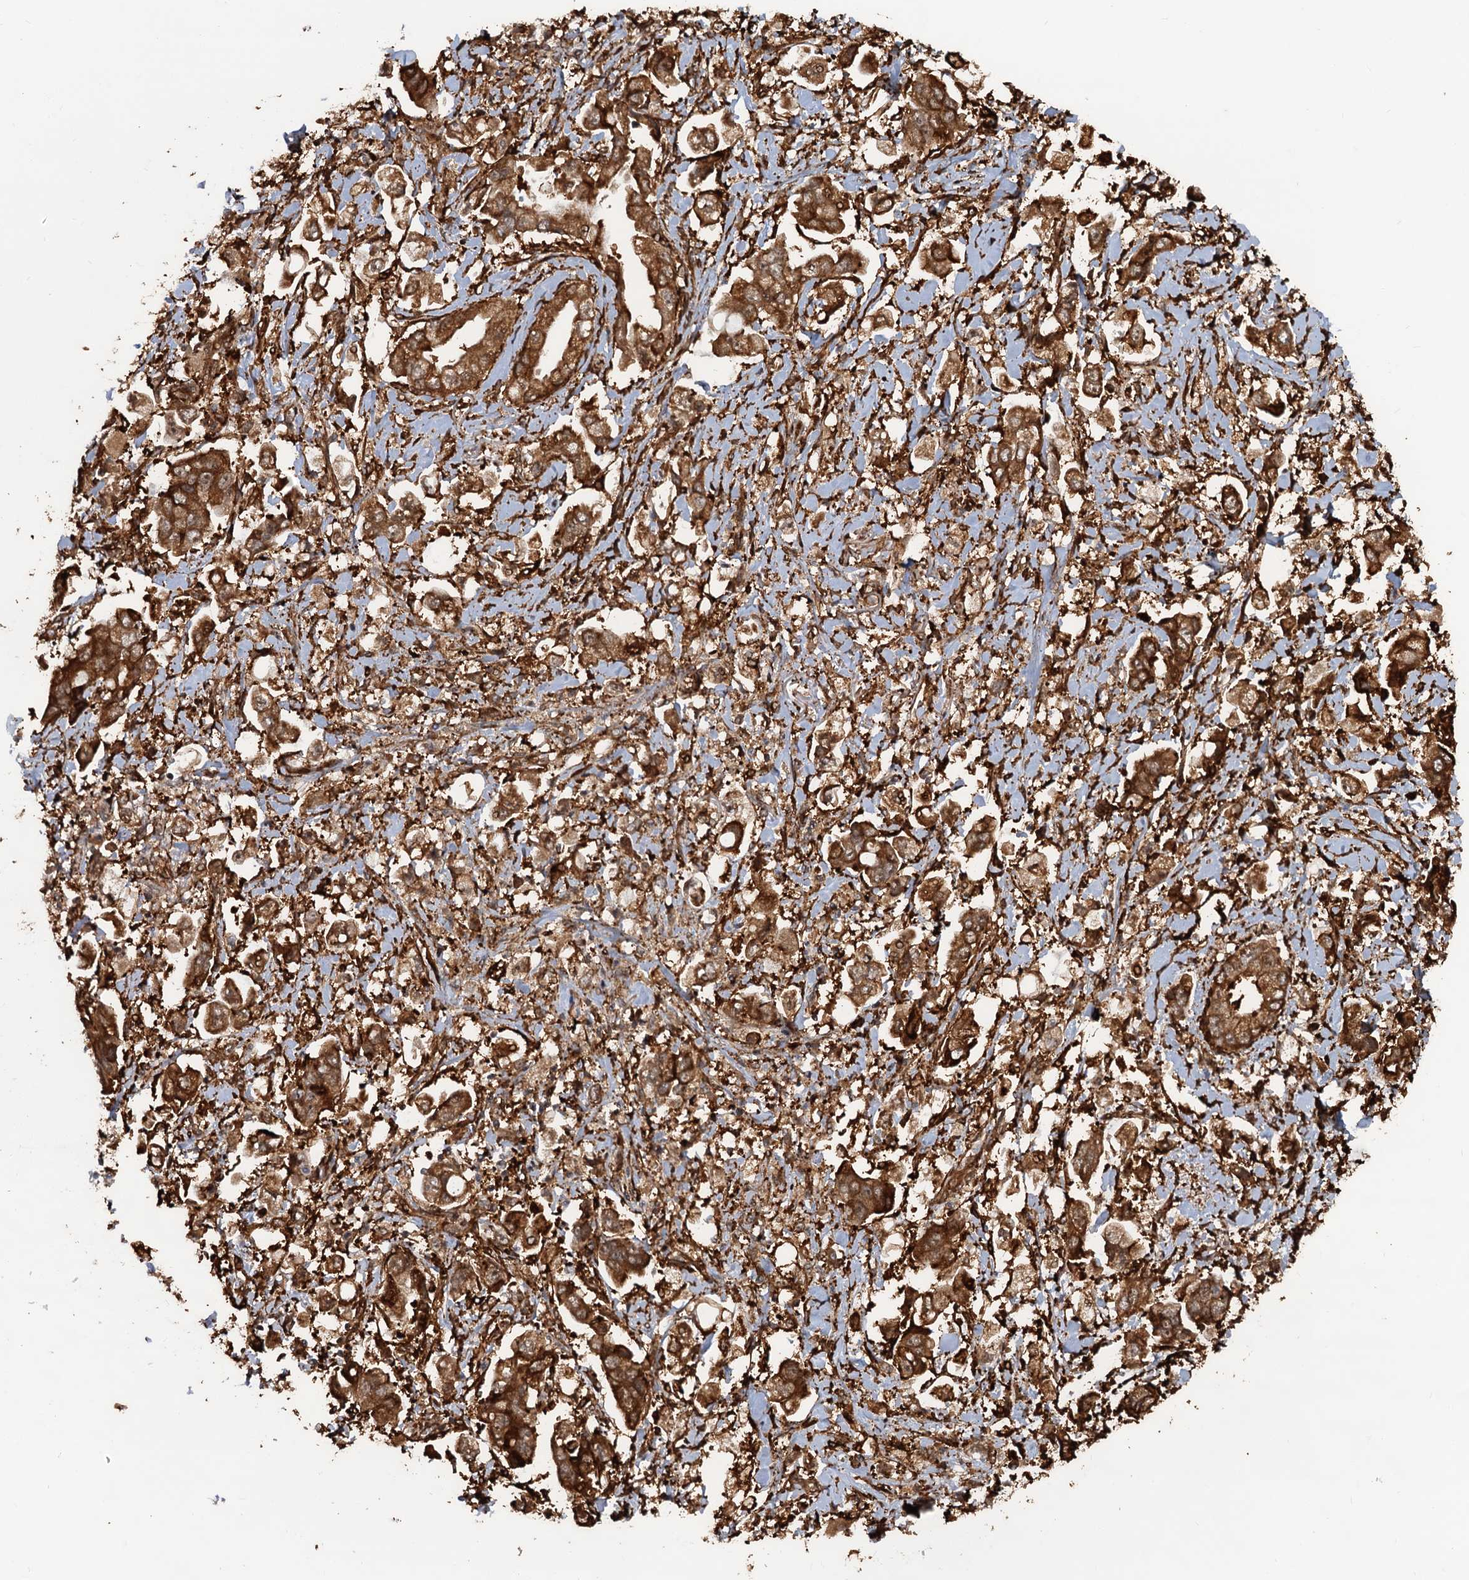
{"staining": {"intensity": "strong", "quantity": ">75%", "location": "cytoplasmic/membranous"}, "tissue": "stomach cancer", "cell_type": "Tumor cells", "image_type": "cancer", "snomed": [{"axis": "morphology", "description": "Adenocarcinoma, NOS"}, {"axis": "topography", "description": "Stomach"}], "caption": "IHC (DAB) staining of human stomach adenocarcinoma exhibits strong cytoplasmic/membranous protein staining in about >75% of tumor cells.", "gene": "SNRNP25", "patient": {"sex": "male", "age": 62}}